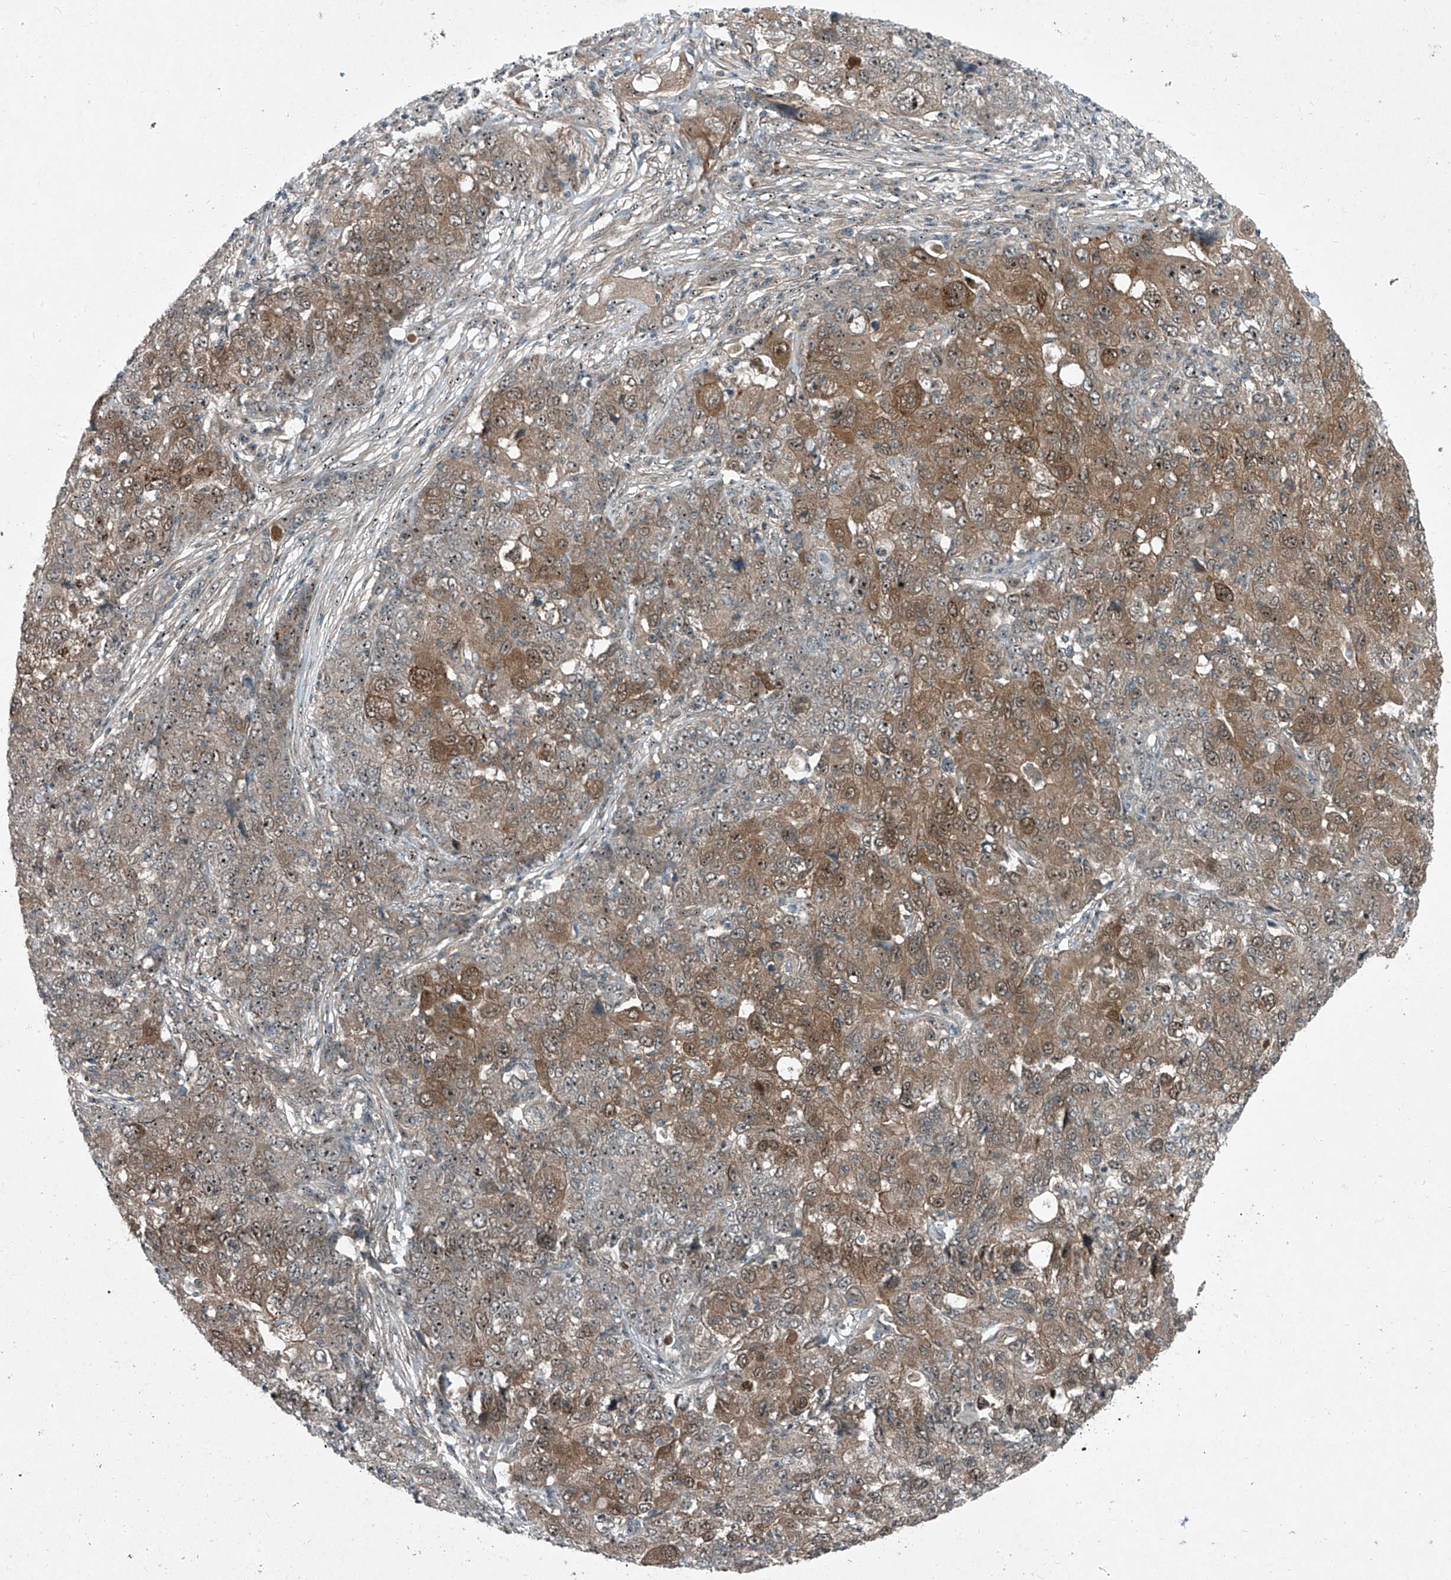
{"staining": {"intensity": "moderate", "quantity": ">75%", "location": "cytoplasmic/membranous,nuclear"}, "tissue": "ovarian cancer", "cell_type": "Tumor cells", "image_type": "cancer", "snomed": [{"axis": "morphology", "description": "Carcinoma, endometroid"}, {"axis": "topography", "description": "Ovary"}], "caption": "Immunohistochemistry histopathology image of neoplastic tissue: endometroid carcinoma (ovarian) stained using immunohistochemistry (IHC) exhibits medium levels of moderate protein expression localized specifically in the cytoplasmic/membranous and nuclear of tumor cells, appearing as a cytoplasmic/membranous and nuclear brown color.", "gene": "PPCS", "patient": {"sex": "female", "age": 42}}